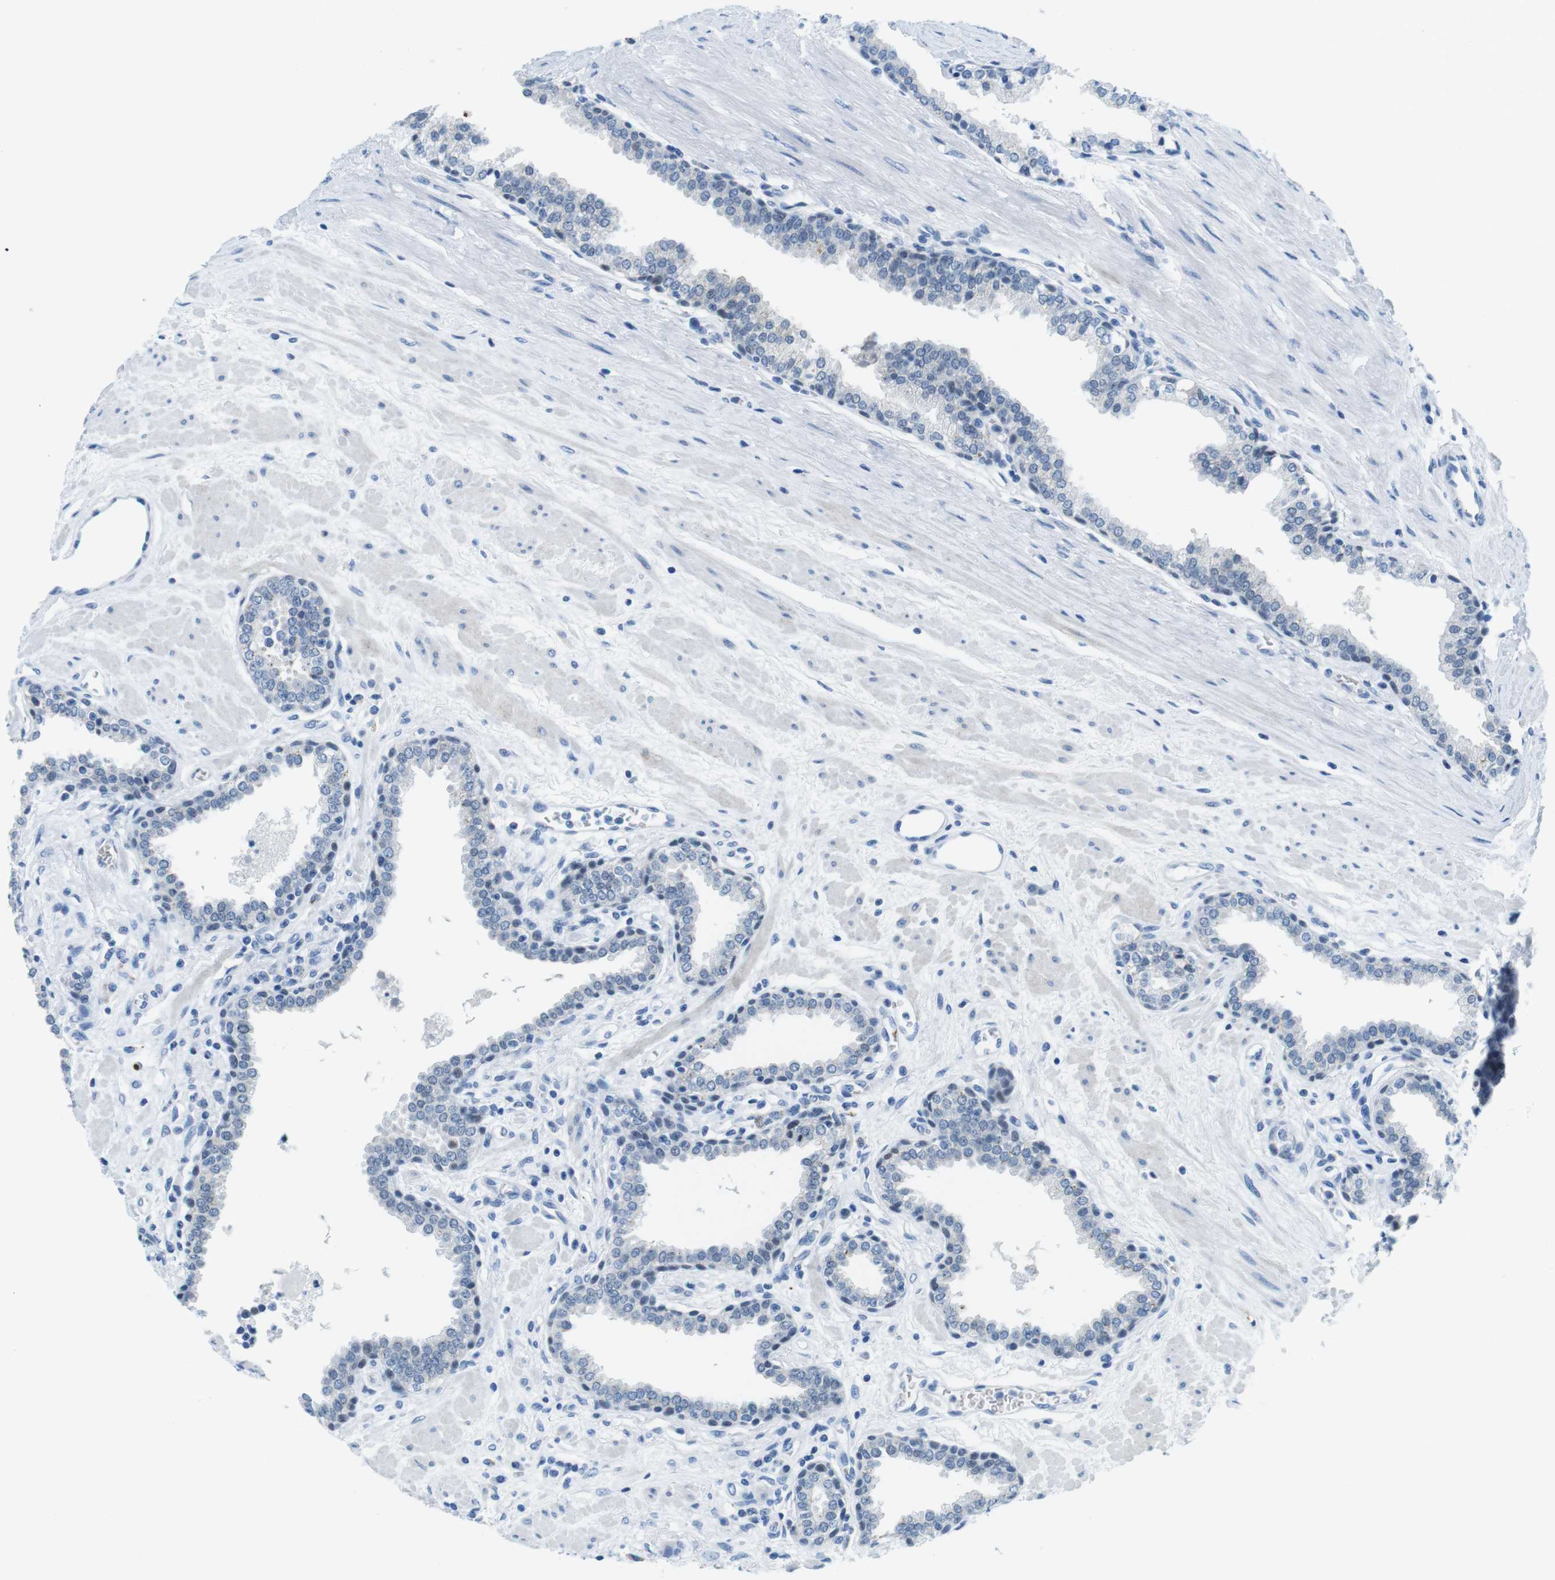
{"staining": {"intensity": "weak", "quantity": "<25%", "location": "nuclear"}, "tissue": "prostate", "cell_type": "Glandular cells", "image_type": "normal", "snomed": [{"axis": "morphology", "description": "Normal tissue, NOS"}, {"axis": "topography", "description": "Prostate"}], "caption": "DAB (3,3'-diaminobenzidine) immunohistochemical staining of benign prostate shows no significant positivity in glandular cells. (Brightfield microscopy of DAB immunohistochemistry at high magnification).", "gene": "TFAP2C", "patient": {"sex": "male", "age": 51}}